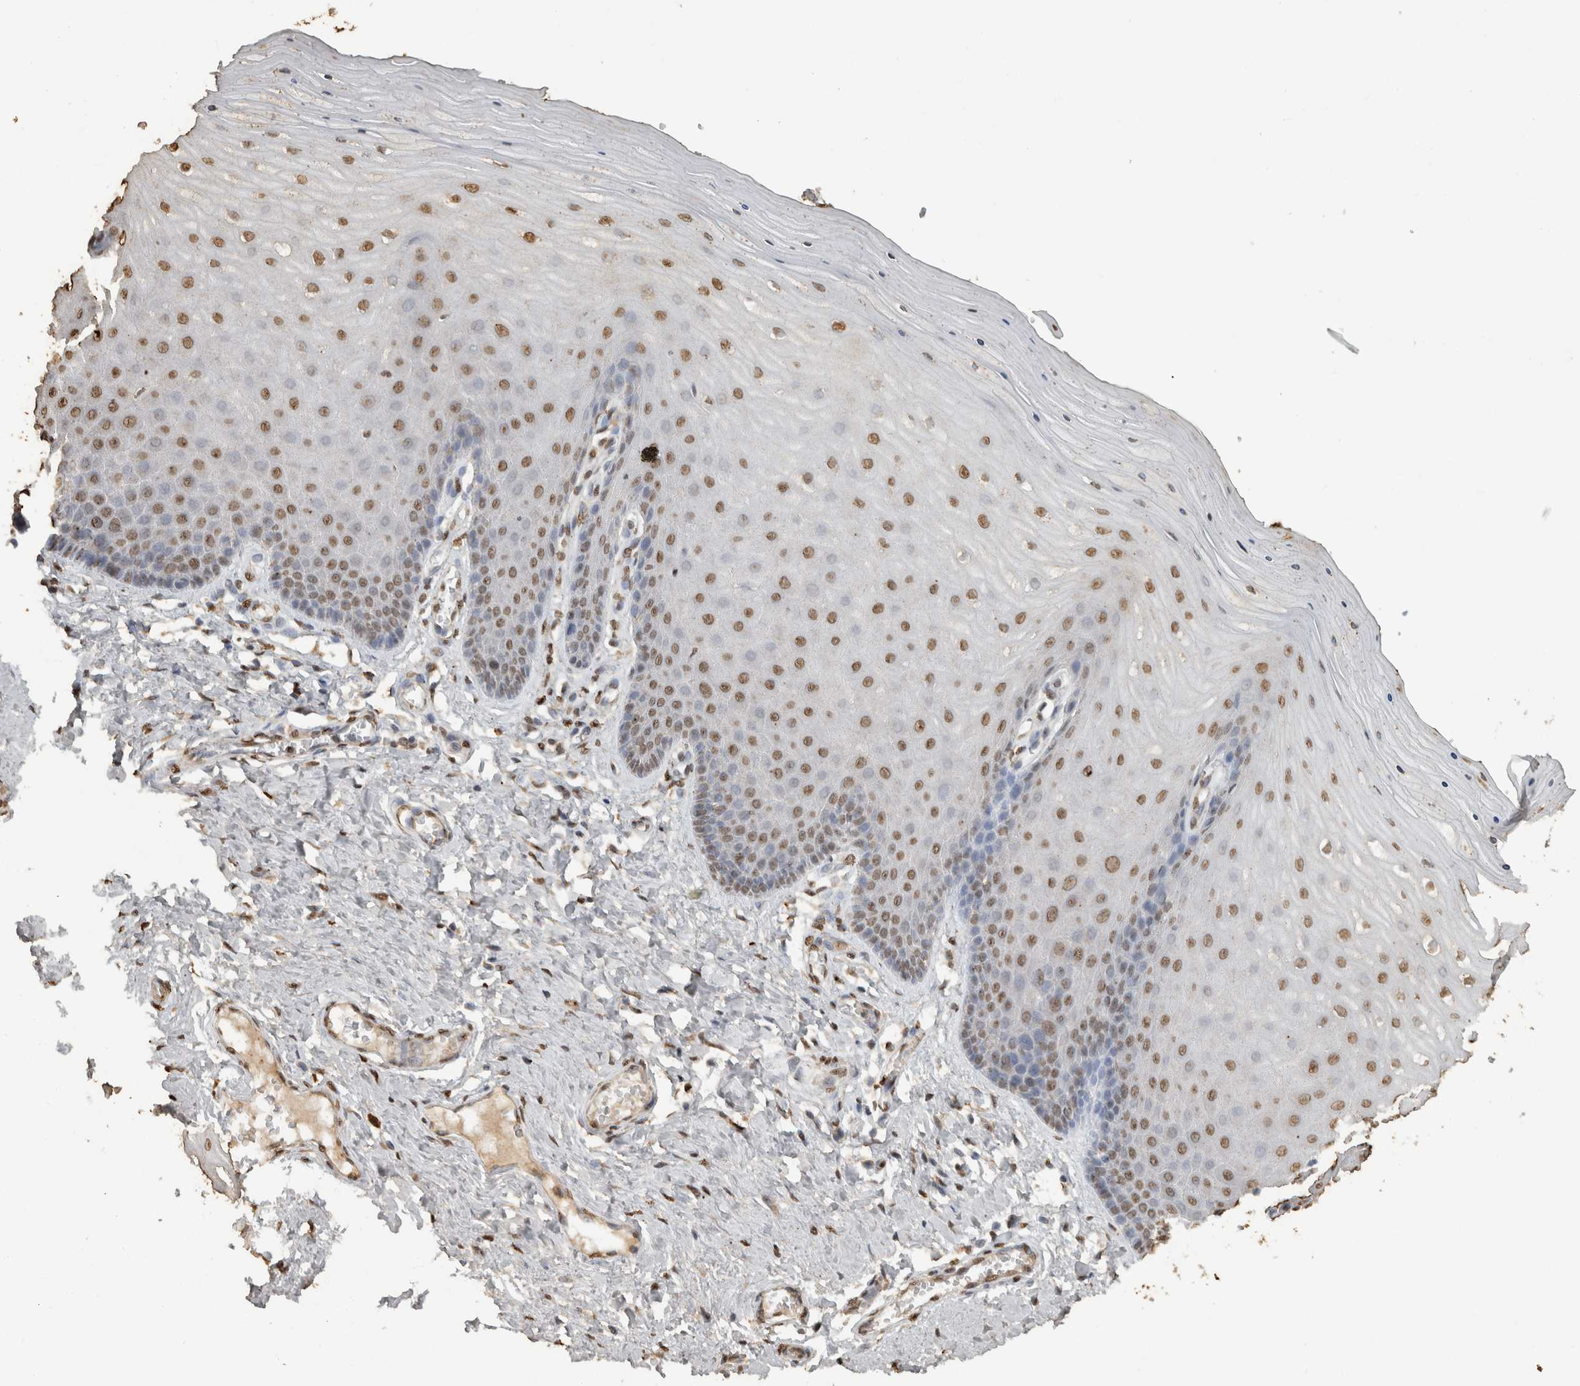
{"staining": {"intensity": "weak", "quantity": "<25%", "location": "cytoplasmic/membranous,nuclear"}, "tissue": "cervix", "cell_type": "Glandular cells", "image_type": "normal", "snomed": [{"axis": "morphology", "description": "Normal tissue, NOS"}, {"axis": "topography", "description": "Cervix"}], "caption": "High power microscopy histopathology image of an IHC histopathology image of normal cervix, revealing no significant positivity in glandular cells. (DAB IHC with hematoxylin counter stain).", "gene": "HAND2", "patient": {"sex": "female", "age": 55}}